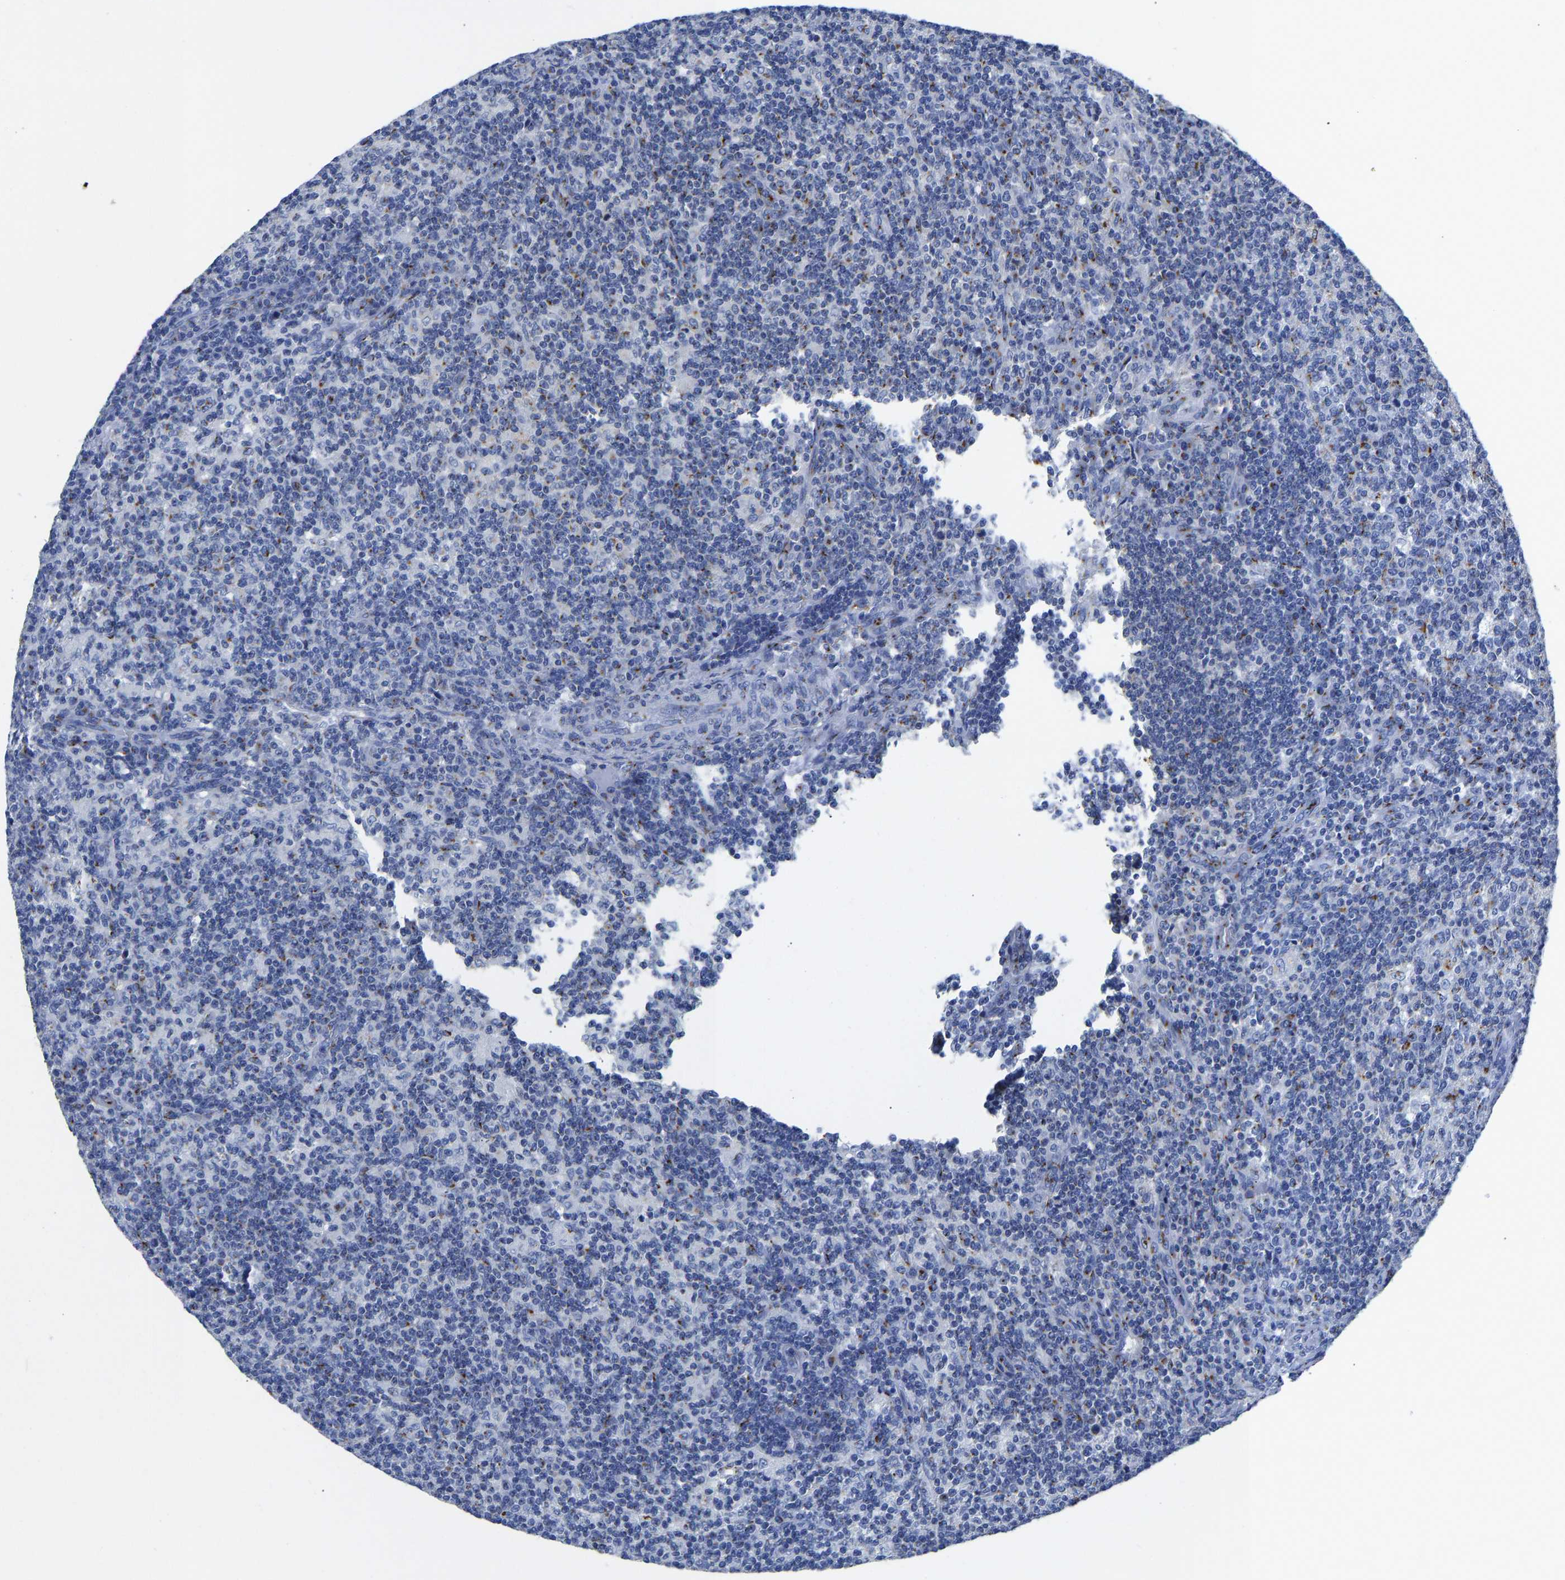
{"staining": {"intensity": "moderate", "quantity": "<25%", "location": "cytoplasmic/membranous"}, "tissue": "lymph node", "cell_type": "Germinal center cells", "image_type": "normal", "snomed": [{"axis": "morphology", "description": "Normal tissue, NOS"}, {"axis": "morphology", "description": "Inflammation, NOS"}, {"axis": "topography", "description": "Lymph node"}], "caption": "A brown stain highlights moderate cytoplasmic/membranous staining of a protein in germinal center cells of benign human lymph node. The protein of interest is stained brown, and the nuclei are stained in blue (DAB IHC with brightfield microscopy, high magnification).", "gene": "TMEM87A", "patient": {"sex": "male", "age": 55}}